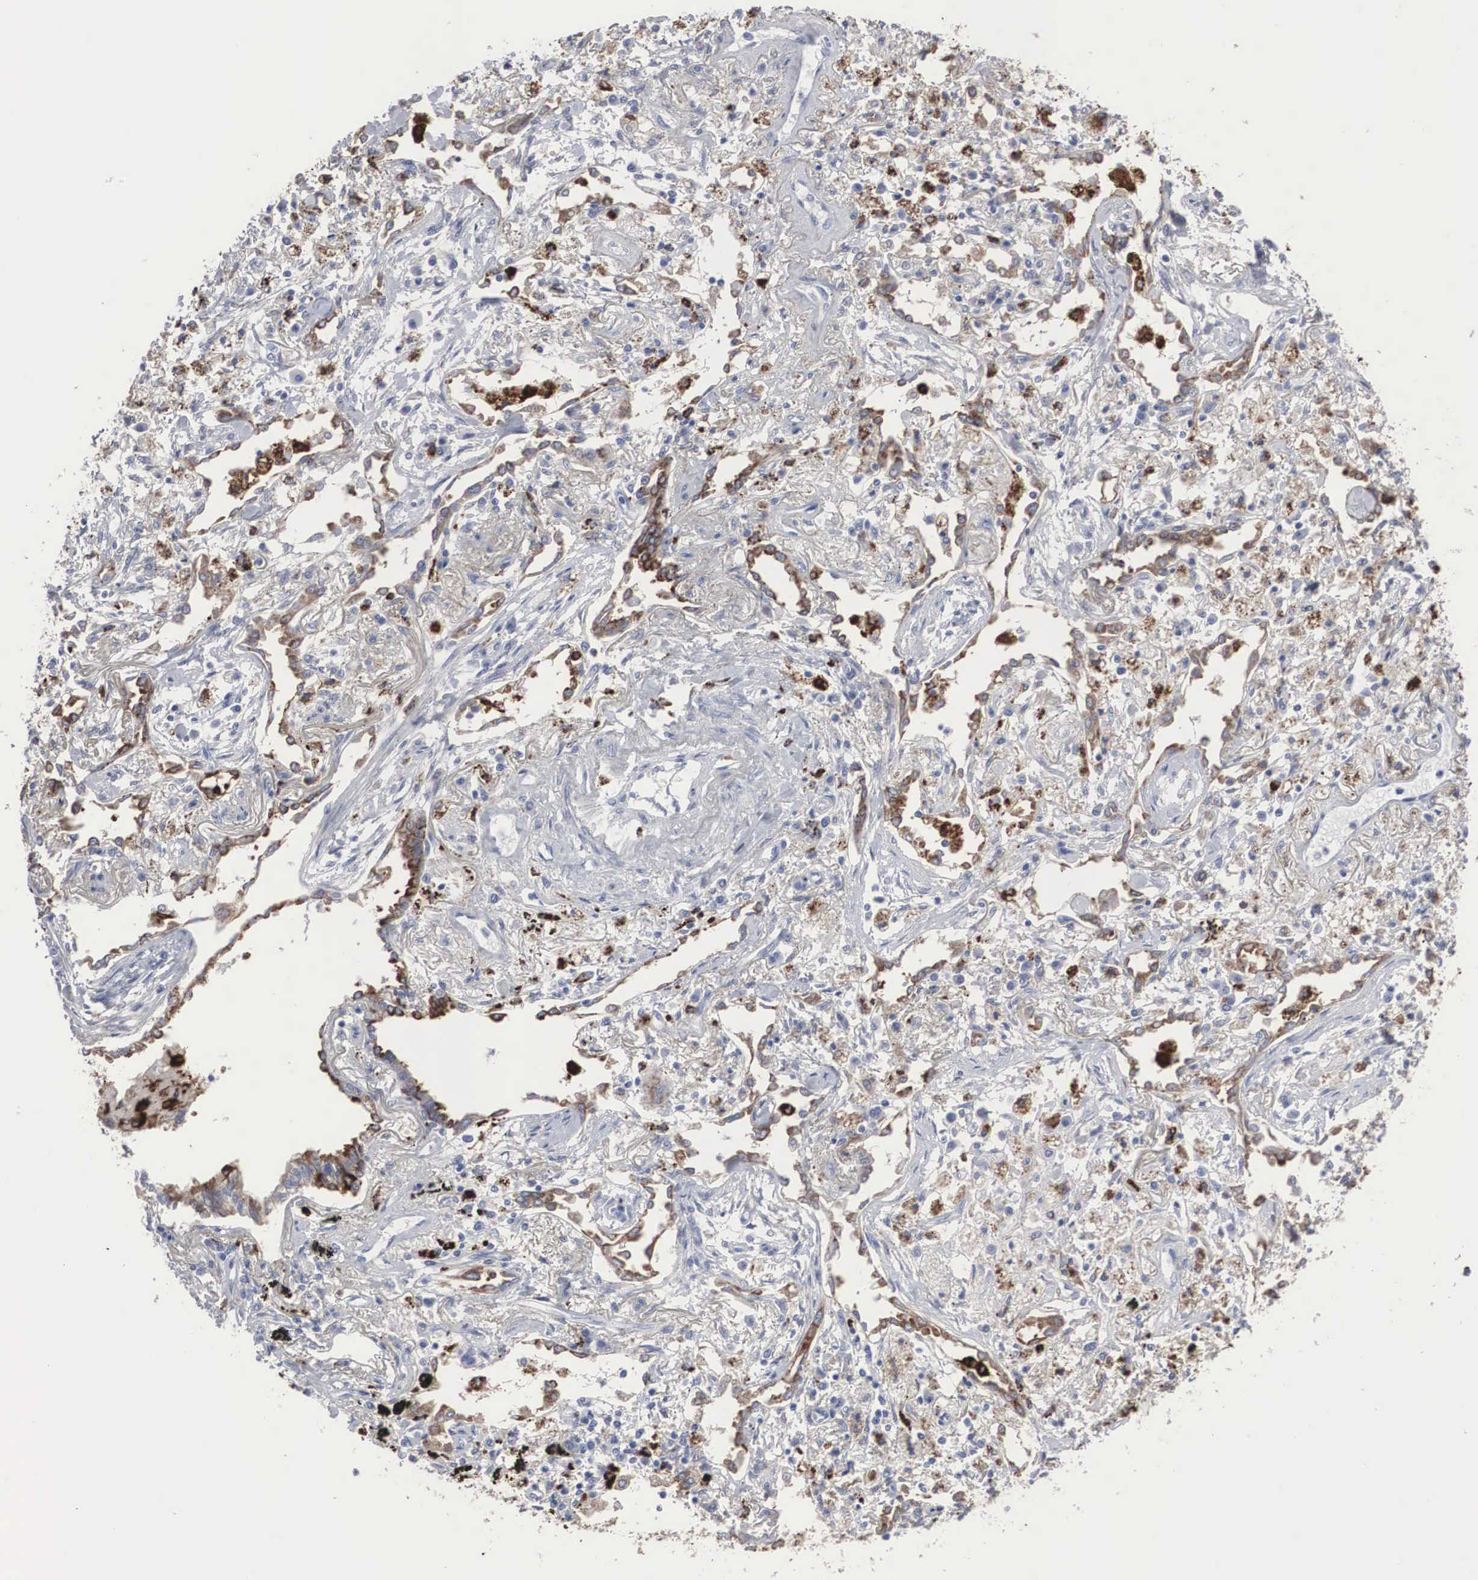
{"staining": {"intensity": "moderate", "quantity": "25%-75%", "location": "cytoplasmic/membranous"}, "tissue": "lung cancer", "cell_type": "Tumor cells", "image_type": "cancer", "snomed": [{"axis": "morphology", "description": "Adenocarcinoma, NOS"}, {"axis": "topography", "description": "Lung"}], "caption": "Immunohistochemistry staining of adenocarcinoma (lung), which reveals medium levels of moderate cytoplasmic/membranous positivity in about 25%-75% of tumor cells indicating moderate cytoplasmic/membranous protein staining. The staining was performed using DAB (brown) for protein detection and nuclei were counterstained in hematoxylin (blue).", "gene": "LGALS3BP", "patient": {"sex": "male", "age": 60}}